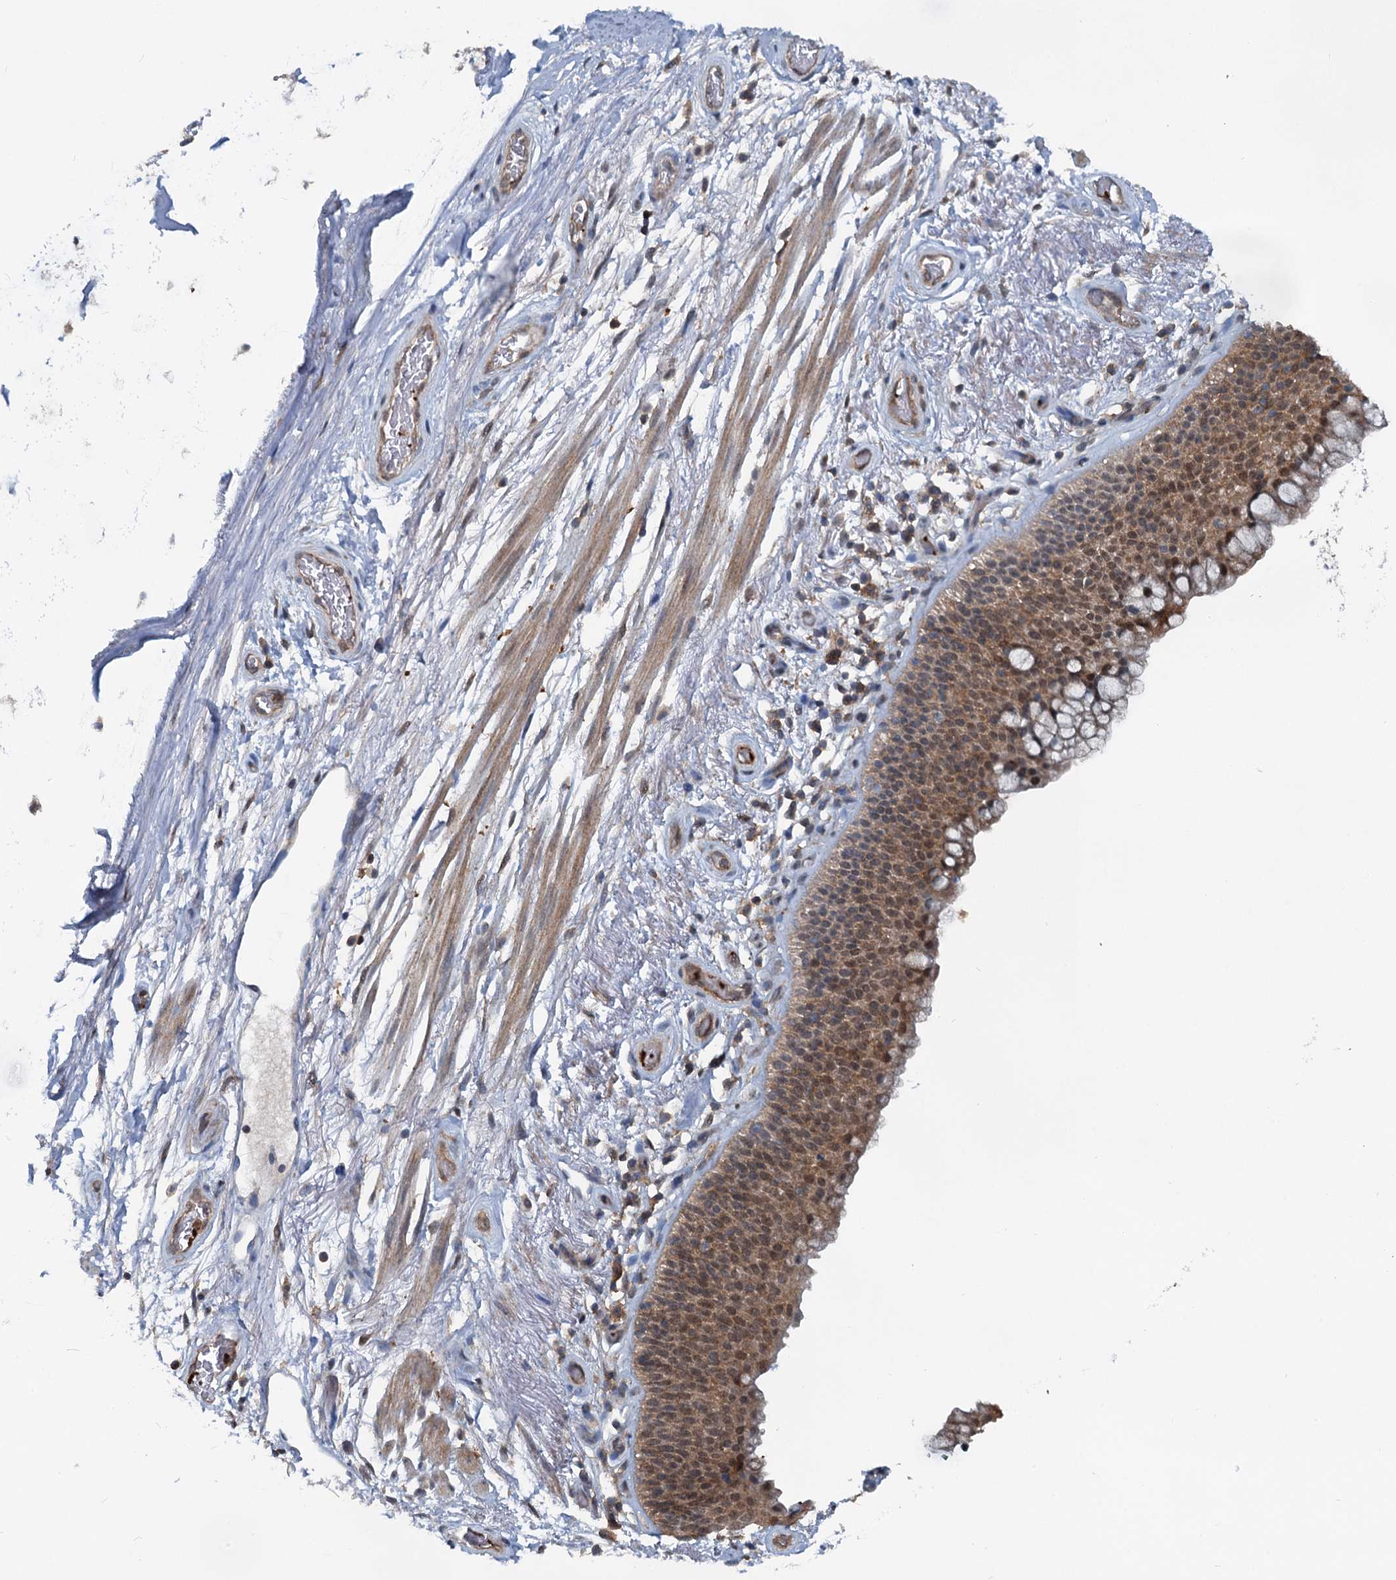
{"staining": {"intensity": "moderate", "quantity": ">75%", "location": "cytoplasmic/membranous"}, "tissue": "bronchus", "cell_type": "Respiratory epithelial cells", "image_type": "normal", "snomed": [{"axis": "morphology", "description": "Normal tissue, NOS"}, {"axis": "topography", "description": "Bronchus"}], "caption": "An immunohistochemistry histopathology image of unremarkable tissue is shown. Protein staining in brown shows moderate cytoplasmic/membranous positivity in bronchus within respiratory epithelial cells.", "gene": "GCLM", "patient": {"sex": "male", "age": 65}}